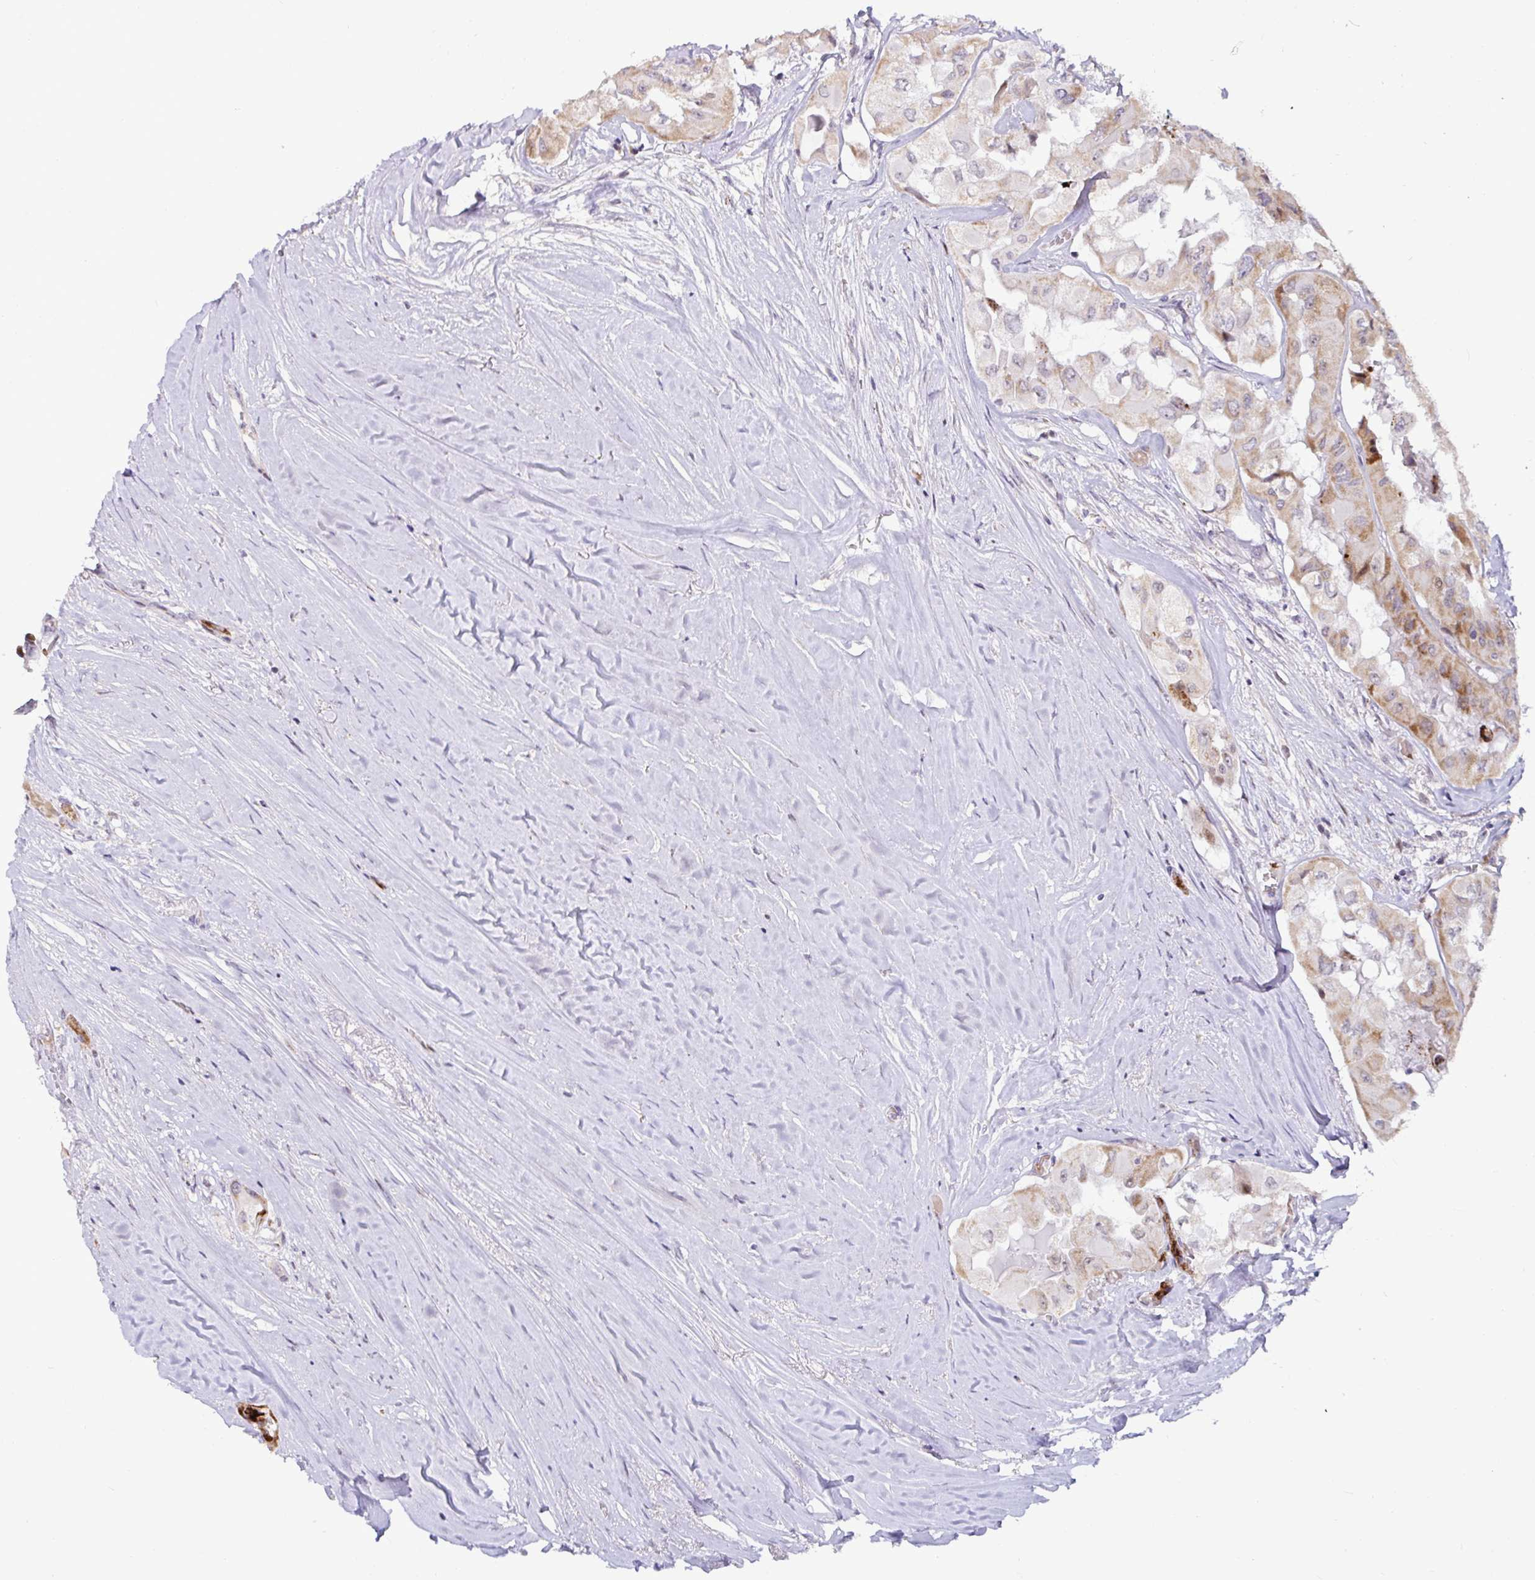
{"staining": {"intensity": "moderate", "quantity": "25%-75%", "location": "cytoplasmic/membranous"}, "tissue": "thyroid cancer", "cell_type": "Tumor cells", "image_type": "cancer", "snomed": [{"axis": "morphology", "description": "Normal tissue, NOS"}, {"axis": "morphology", "description": "Papillary adenocarcinoma, NOS"}, {"axis": "topography", "description": "Thyroid gland"}], "caption": "This micrograph reveals immunohistochemistry (IHC) staining of human thyroid papillary adenocarcinoma, with medium moderate cytoplasmic/membranous positivity in approximately 25%-75% of tumor cells.", "gene": "DZIP1", "patient": {"sex": "female", "age": 59}}